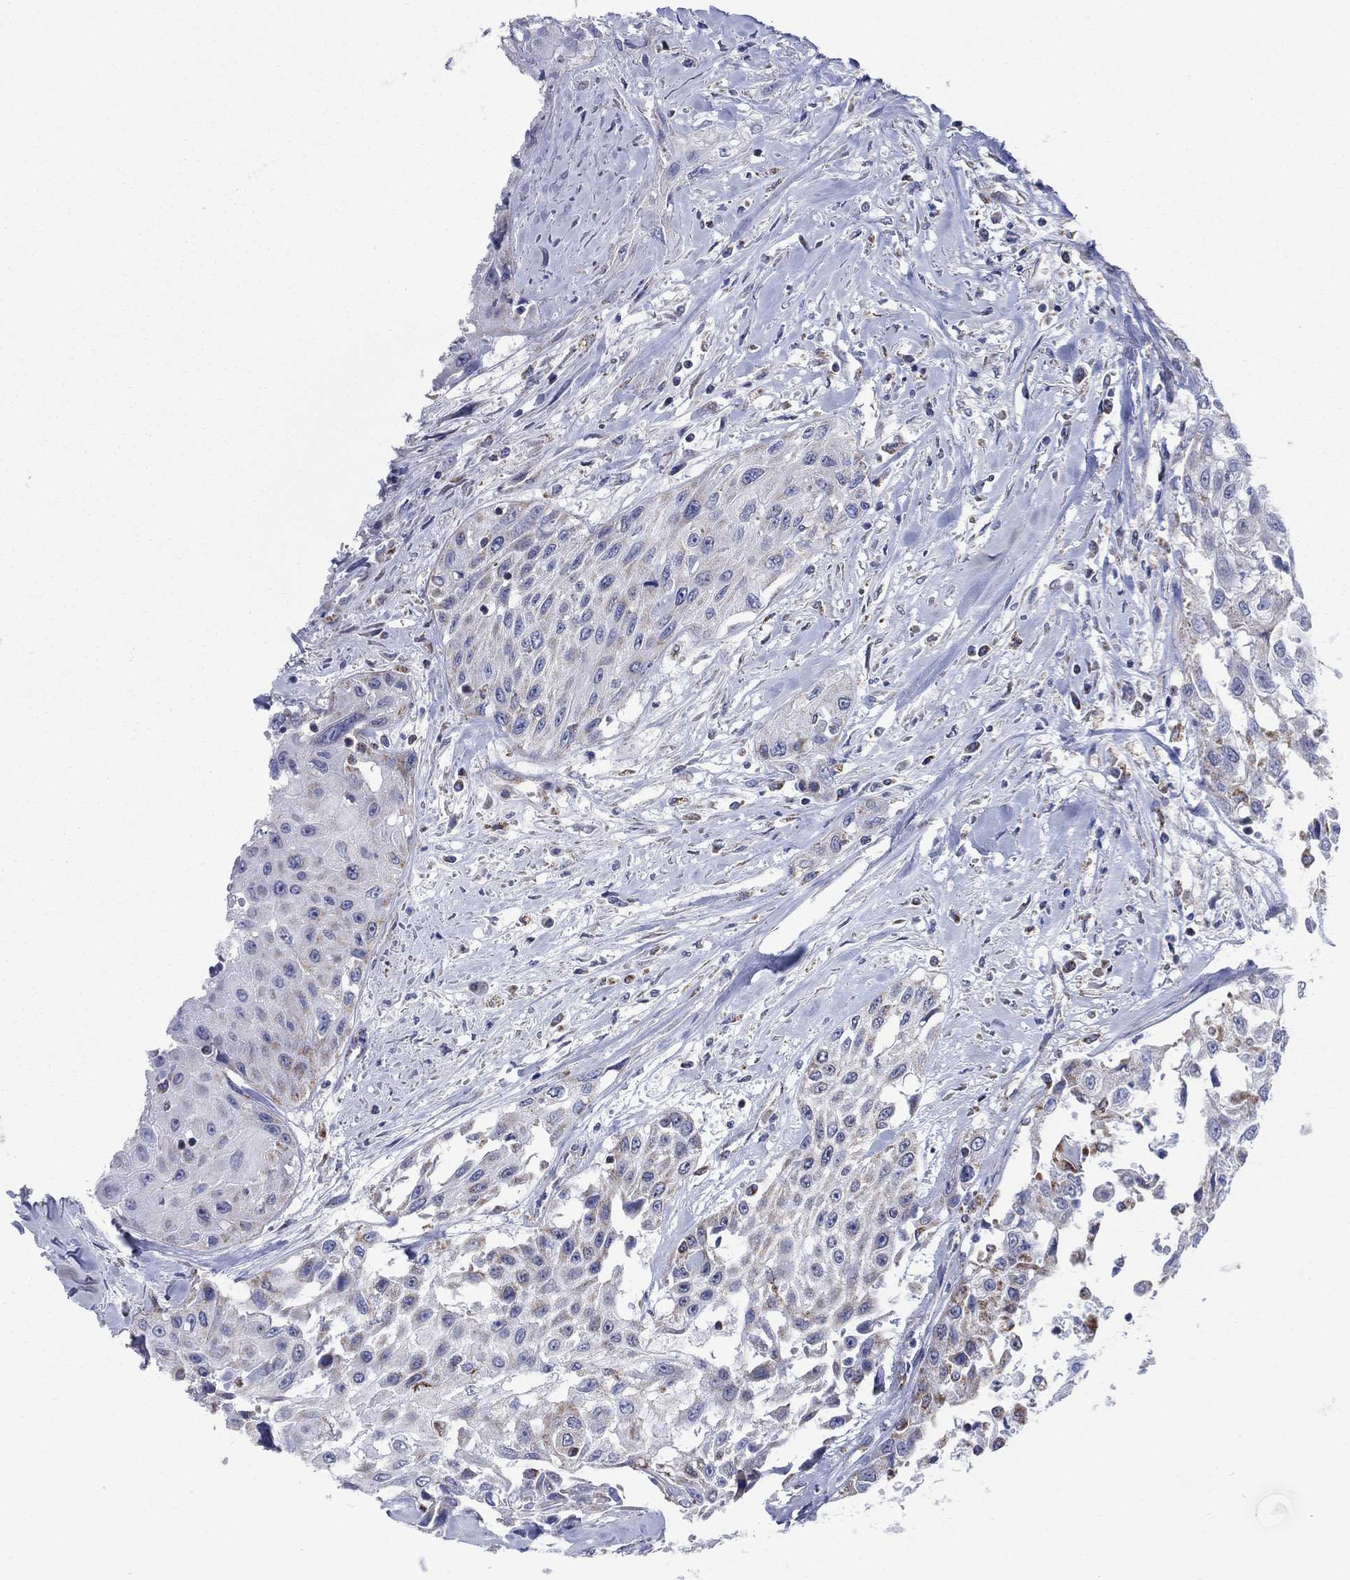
{"staining": {"intensity": "negative", "quantity": "none", "location": "none"}, "tissue": "head and neck cancer", "cell_type": "Tumor cells", "image_type": "cancer", "snomed": [{"axis": "morphology", "description": "Normal tissue, NOS"}, {"axis": "morphology", "description": "Squamous cell carcinoma, NOS"}, {"axis": "topography", "description": "Oral tissue"}, {"axis": "topography", "description": "Peripheral nerve tissue"}, {"axis": "topography", "description": "Head-Neck"}], "caption": "The photomicrograph displays no significant positivity in tumor cells of squamous cell carcinoma (head and neck). (Stains: DAB immunohistochemistry (IHC) with hematoxylin counter stain, Microscopy: brightfield microscopy at high magnification).", "gene": "KISS1R", "patient": {"sex": "female", "age": 59}}